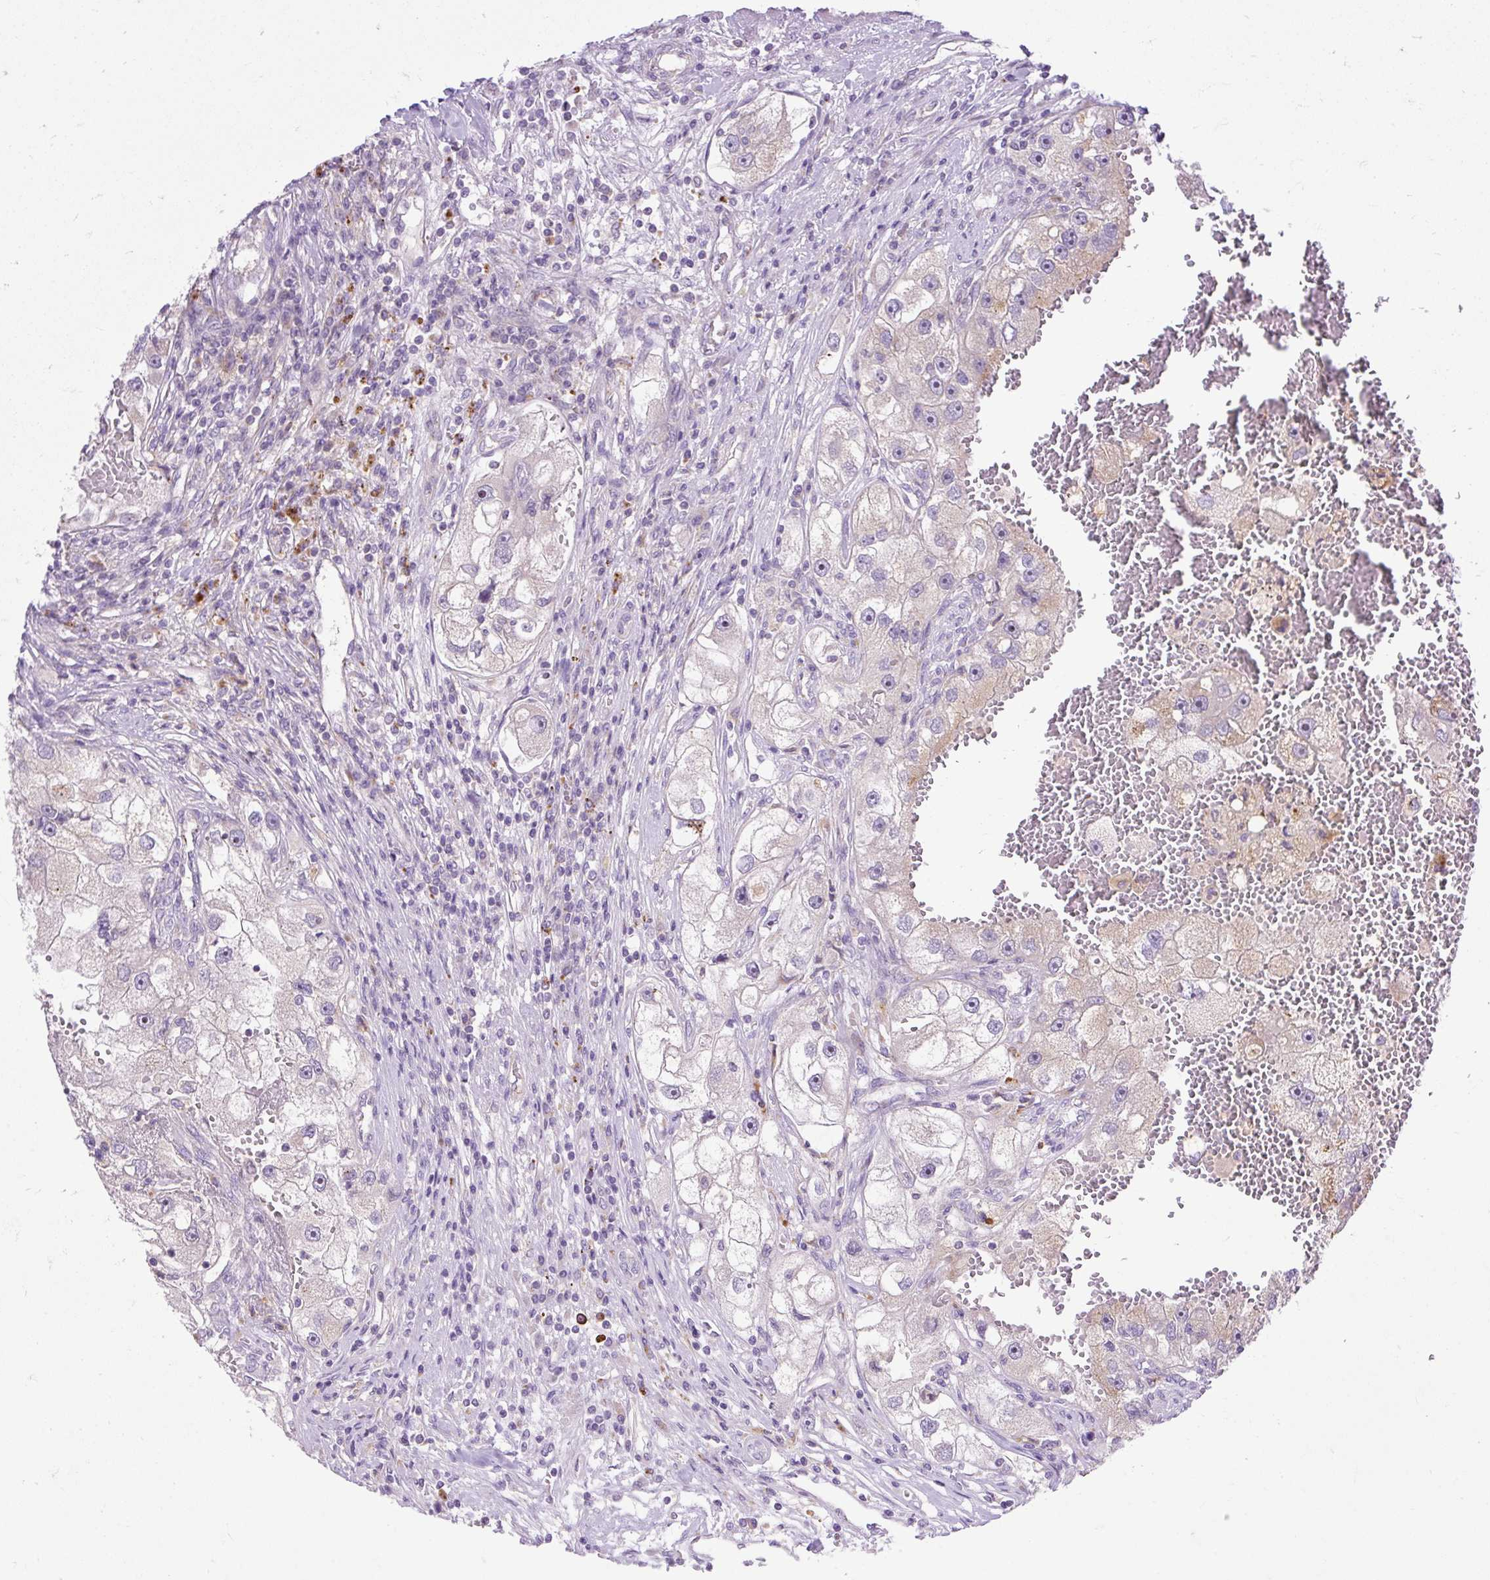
{"staining": {"intensity": "negative", "quantity": "none", "location": "none"}, "tissue": "renal cancer", "cell_type": "Tumor cells", "image_type": "cancer", "snomed": [{"axis": "morphology", "description": "Adenocarcinoma, NOS"}, {"axis": "topography", "description": "Kidney"}], "caption": "There is no significant staining in tumor cells of renal adenocarcinoma. Brightfield microscopy of immunohistochemistry stained with DAB (3,3'-diaminobenzidine) (brown) and hematoxylin (blue), captured at high magnification.", "gene": "HEXB", "patient": {"sex": "male", "age": 63}}